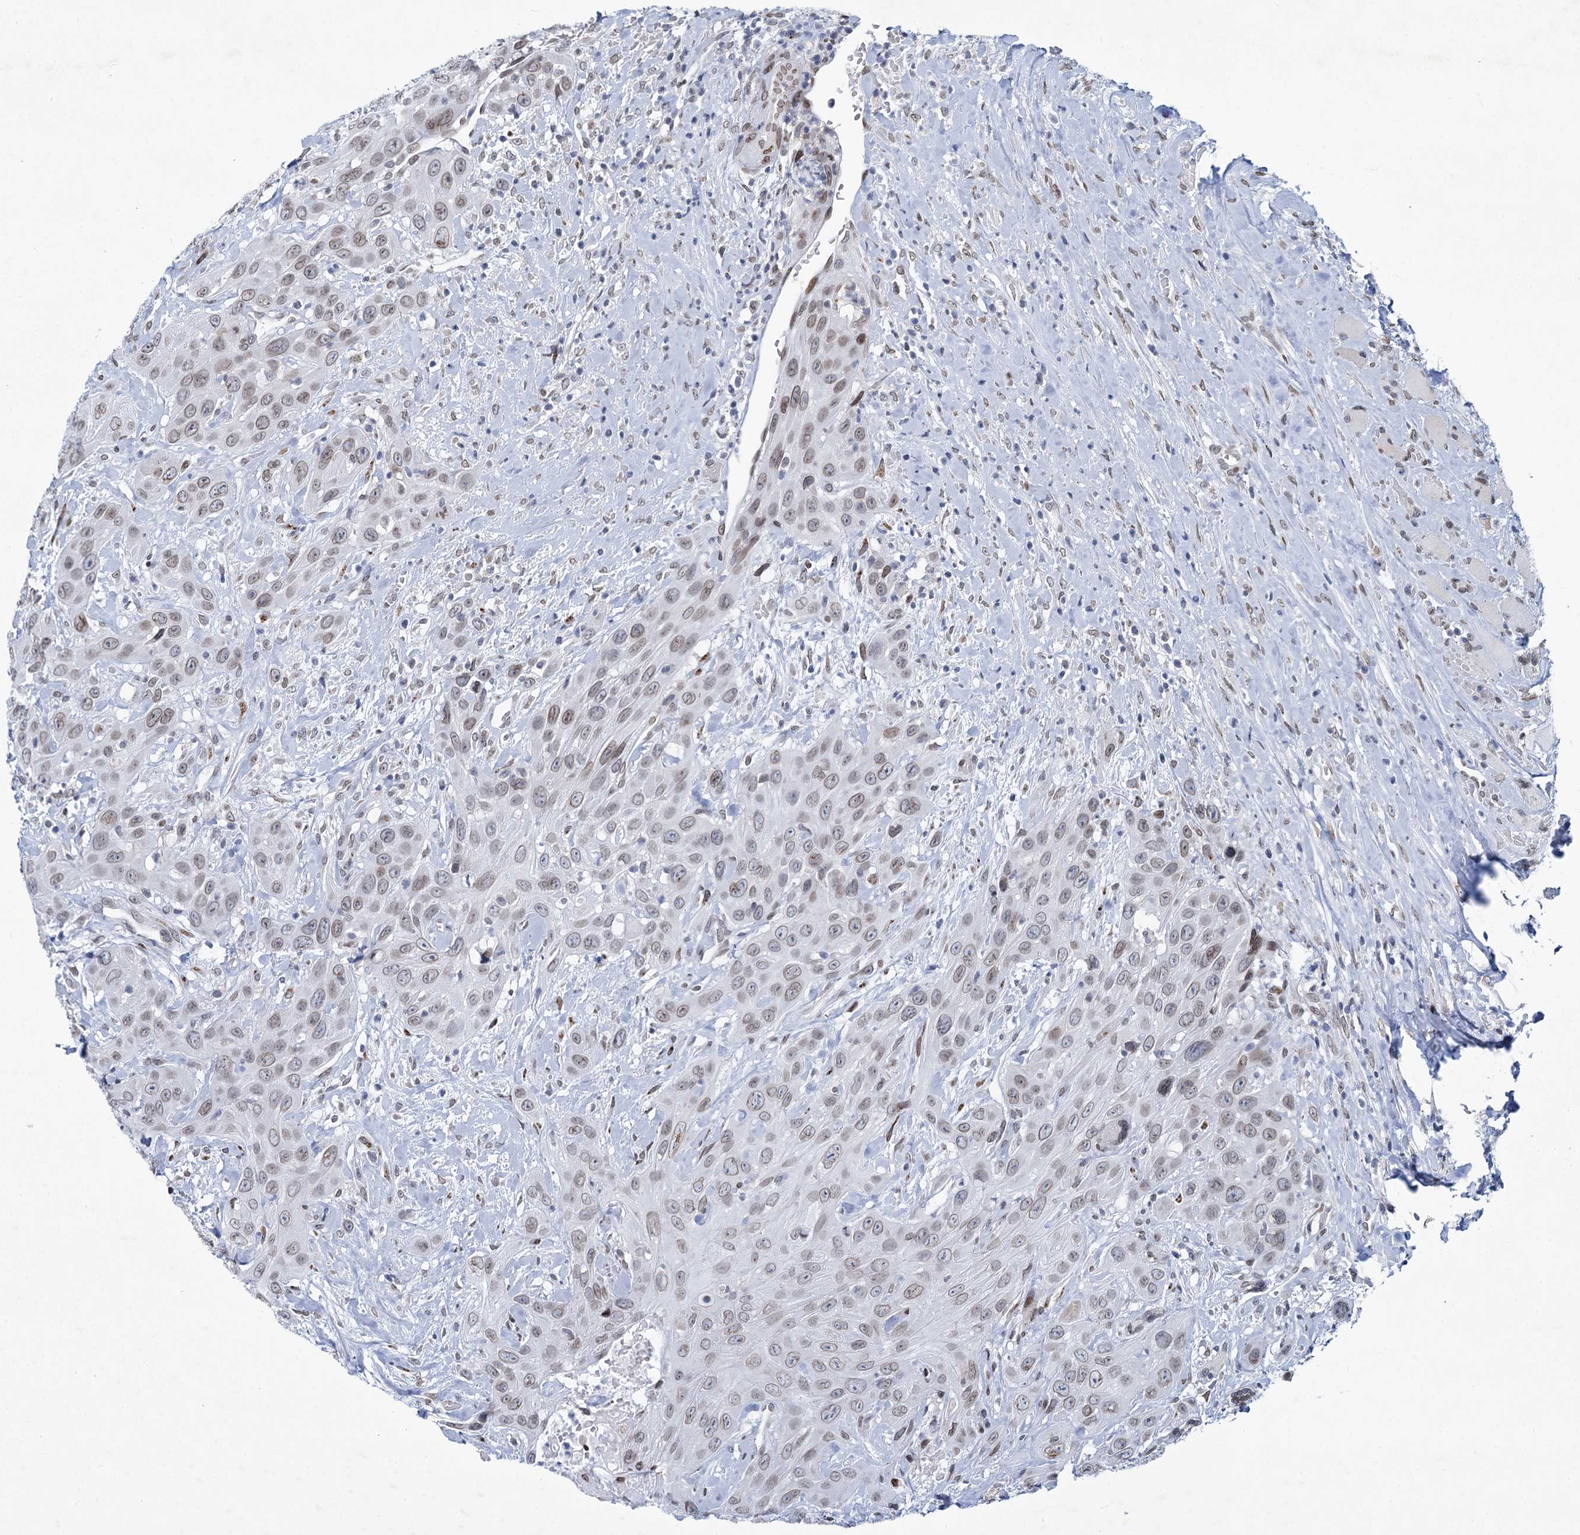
{"staining": {"intensity": "weak", "quantity": "25%-75%", "location": "cytoplasmic/membranous,nuclear"}, "tissue": "head and neck cancer", "cell_type": "Tumor cells", "image_type": "cancer", "snomed": [{"axis": "morphology", "description": "Squamous cell carcinoma, NOS"}, {"axis": "topography", "description": "Head-Neck"}], "caption": "Head and neck cancer (squamous cell carcinoma) stained for a protein shows weak cytoplasmic/membranous and nuclear positivity in tumor cells. Nuclei are stained in blue.", "gene": "PRSS35", "patient": {"sex": "male", "age": 81}}